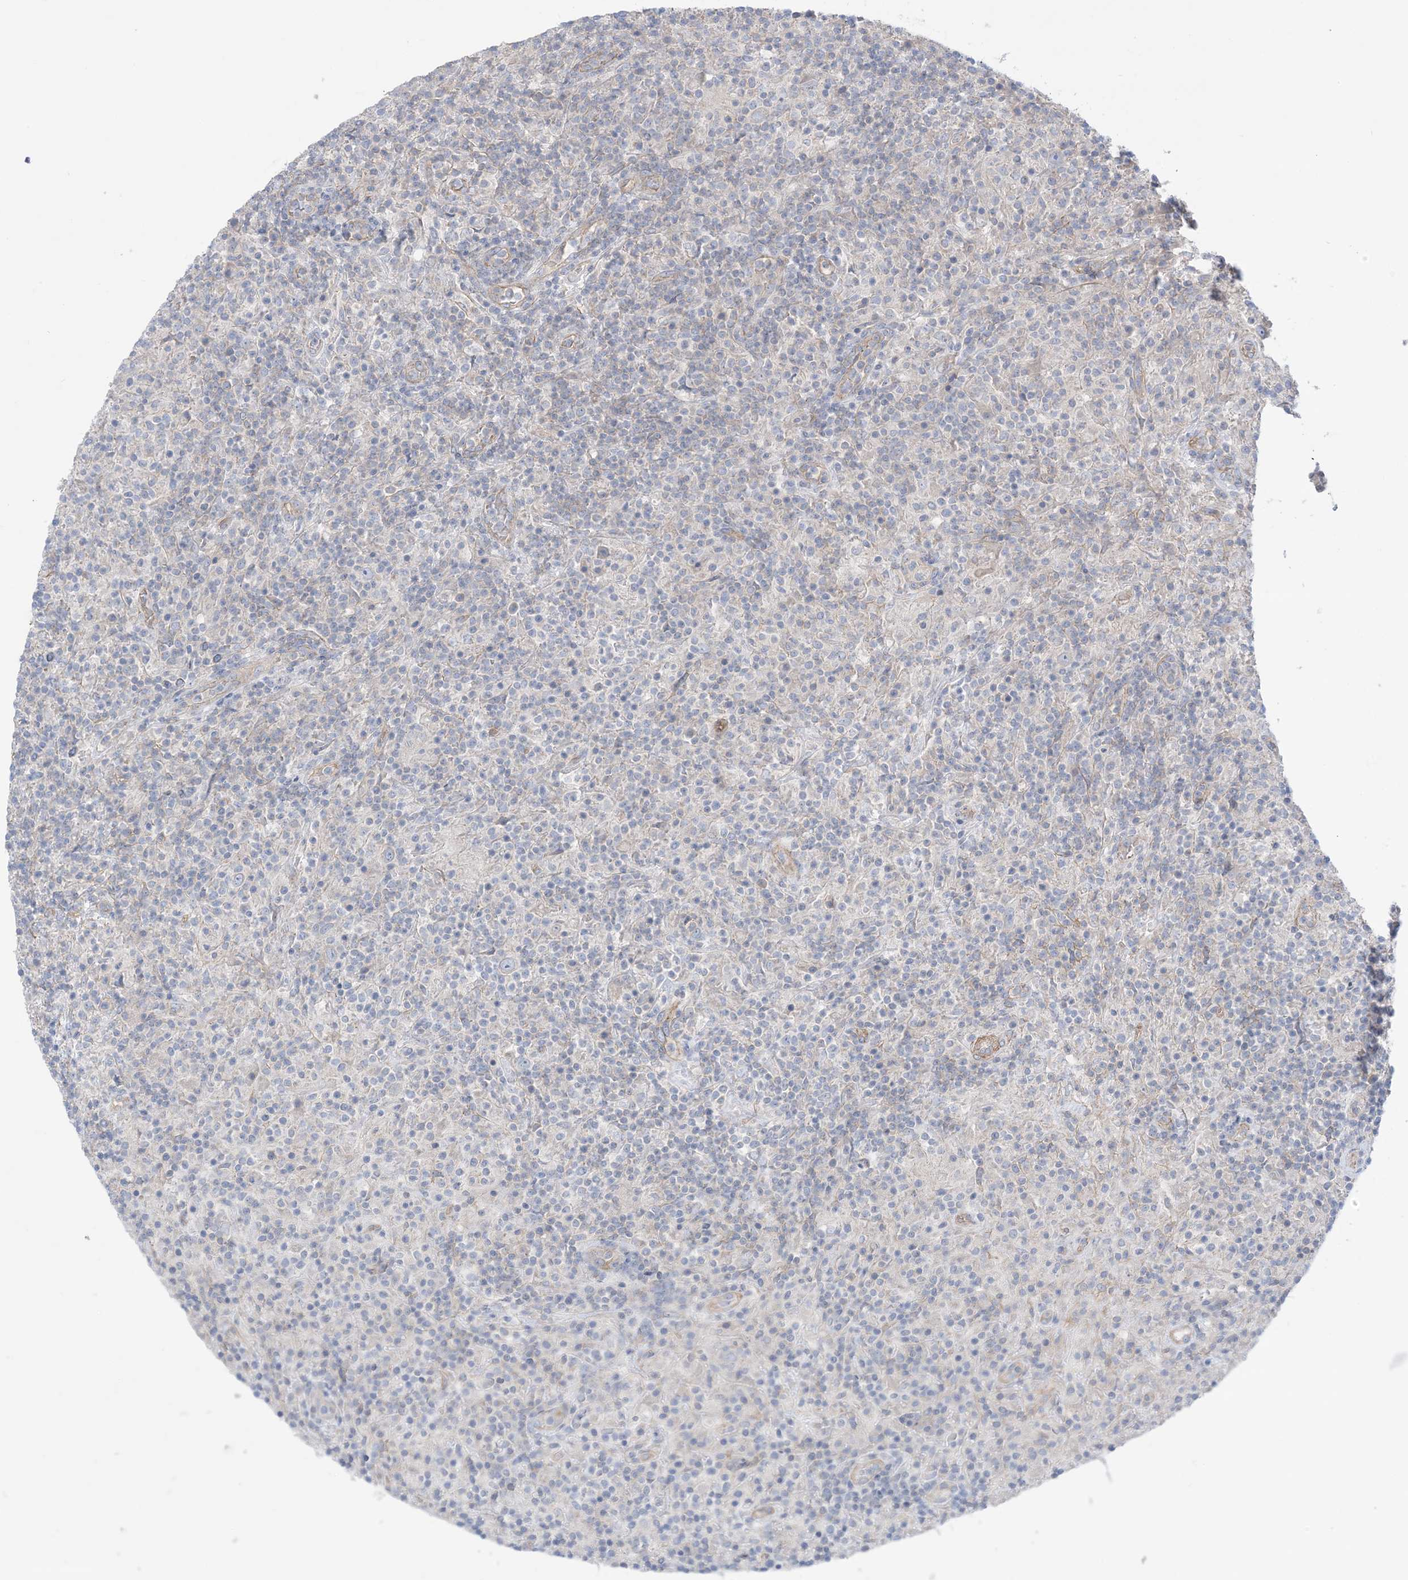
{"staining": {"intensity": "negative", "quantity": "none", "location": "none"}, "tissue": "lymphoma", "cell_type": "Tumor cells", "image_type": "cancer", "snomed": [{"axis": "morphology", "description": "Hodgkin's disease, NOS"}, {"axis": "topography", "description": "Lymph node"}], "caption": "Immunohistochemistry (IHC) of human lymphoma exhibits no expression in tumor cells. Nuclei are stained in blue.", "gene": "CCNY", "patient": {"sex": "male", "age": 70}}